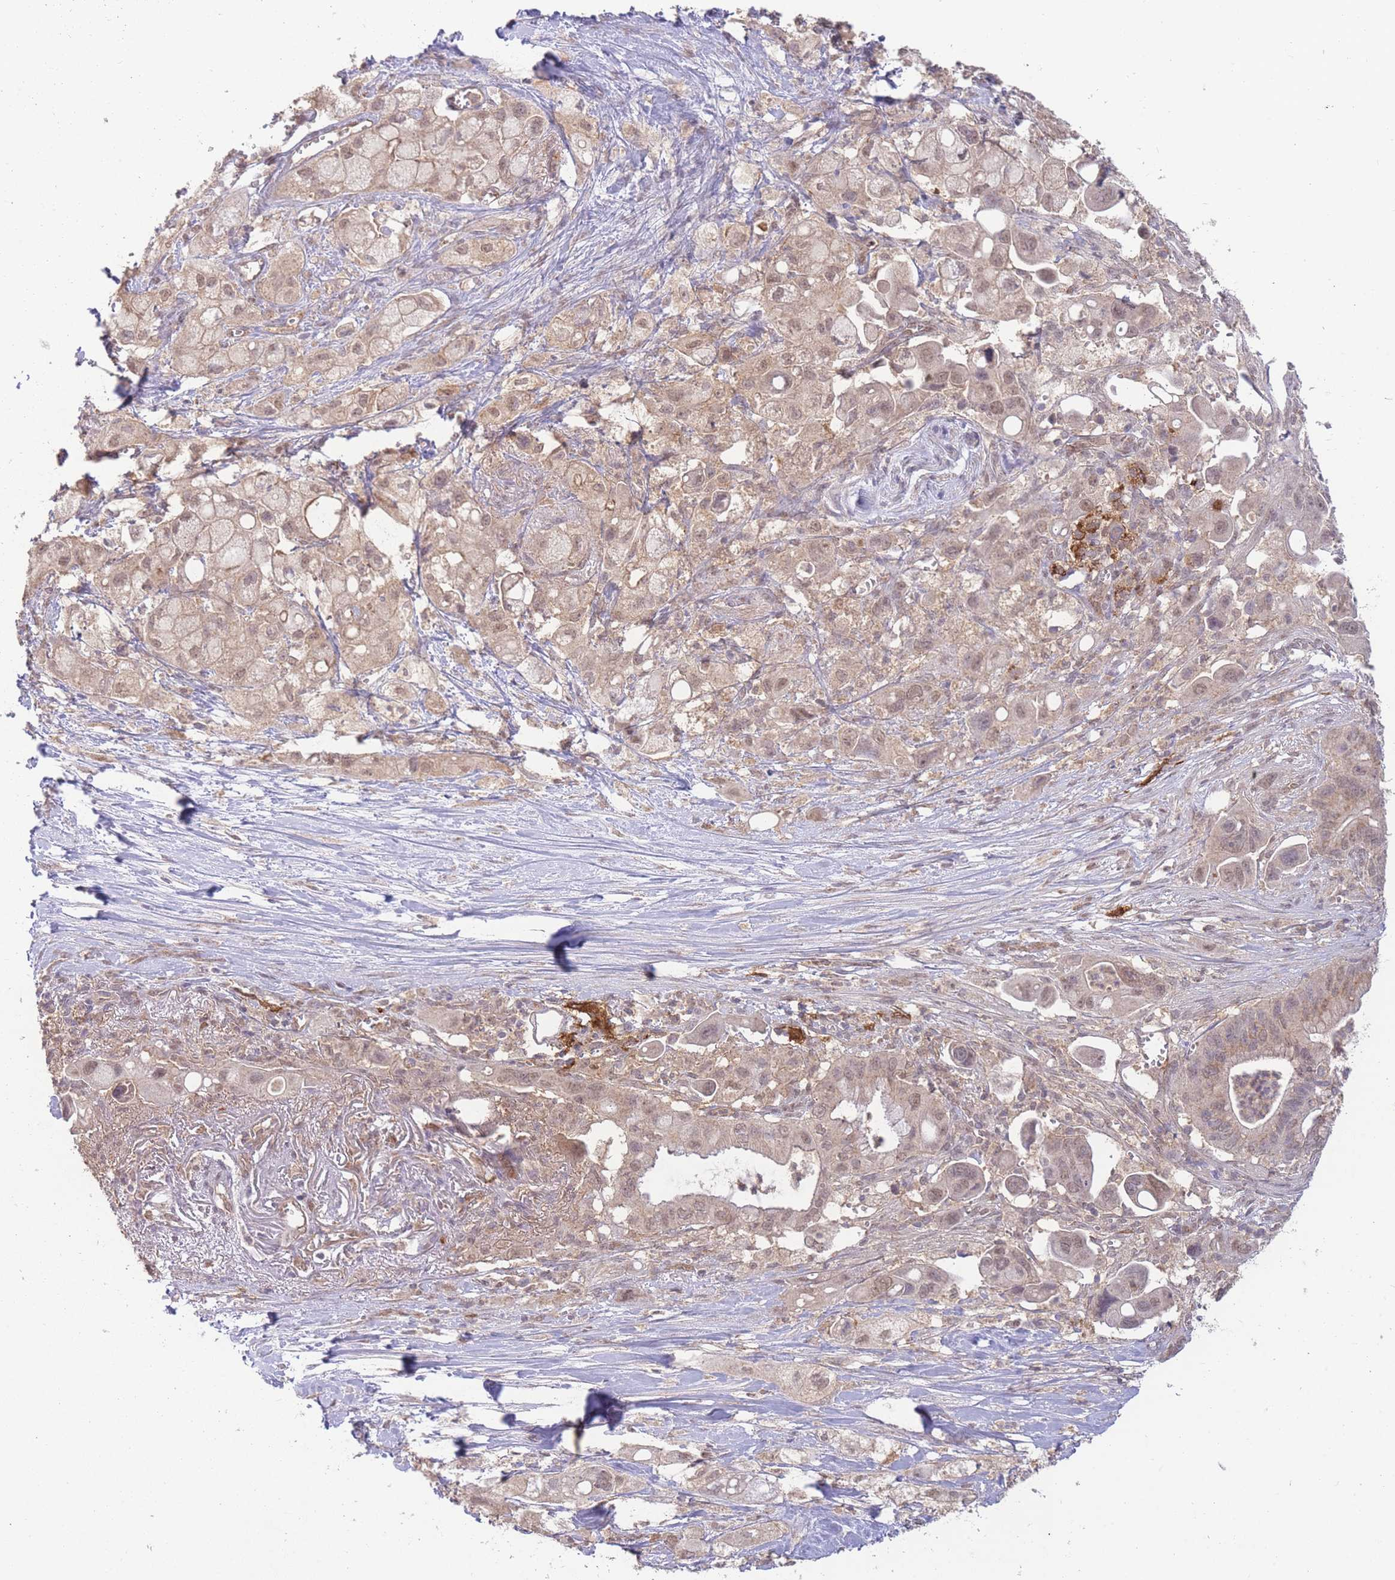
{"staining": {"intensity": "weak", "quantity": ">75%", "location": "nuclear"}, "tissue": "pancreatic cancer", "cell_type": "Tumor cells", "image_type": "cancer", "snomed": [{"axis": "morphology", "description": "Adenocarcinoma, NOS"}, {"axis": "topography", "description": "Pancreas"}], "caption": "Protein staining exhibits weak nuclear staining in approximately >75% of tumor cells in pancreatic adenocarcinoma.", "gene": "RNF144B", "patient": {"sex": "male", "age": 68}}